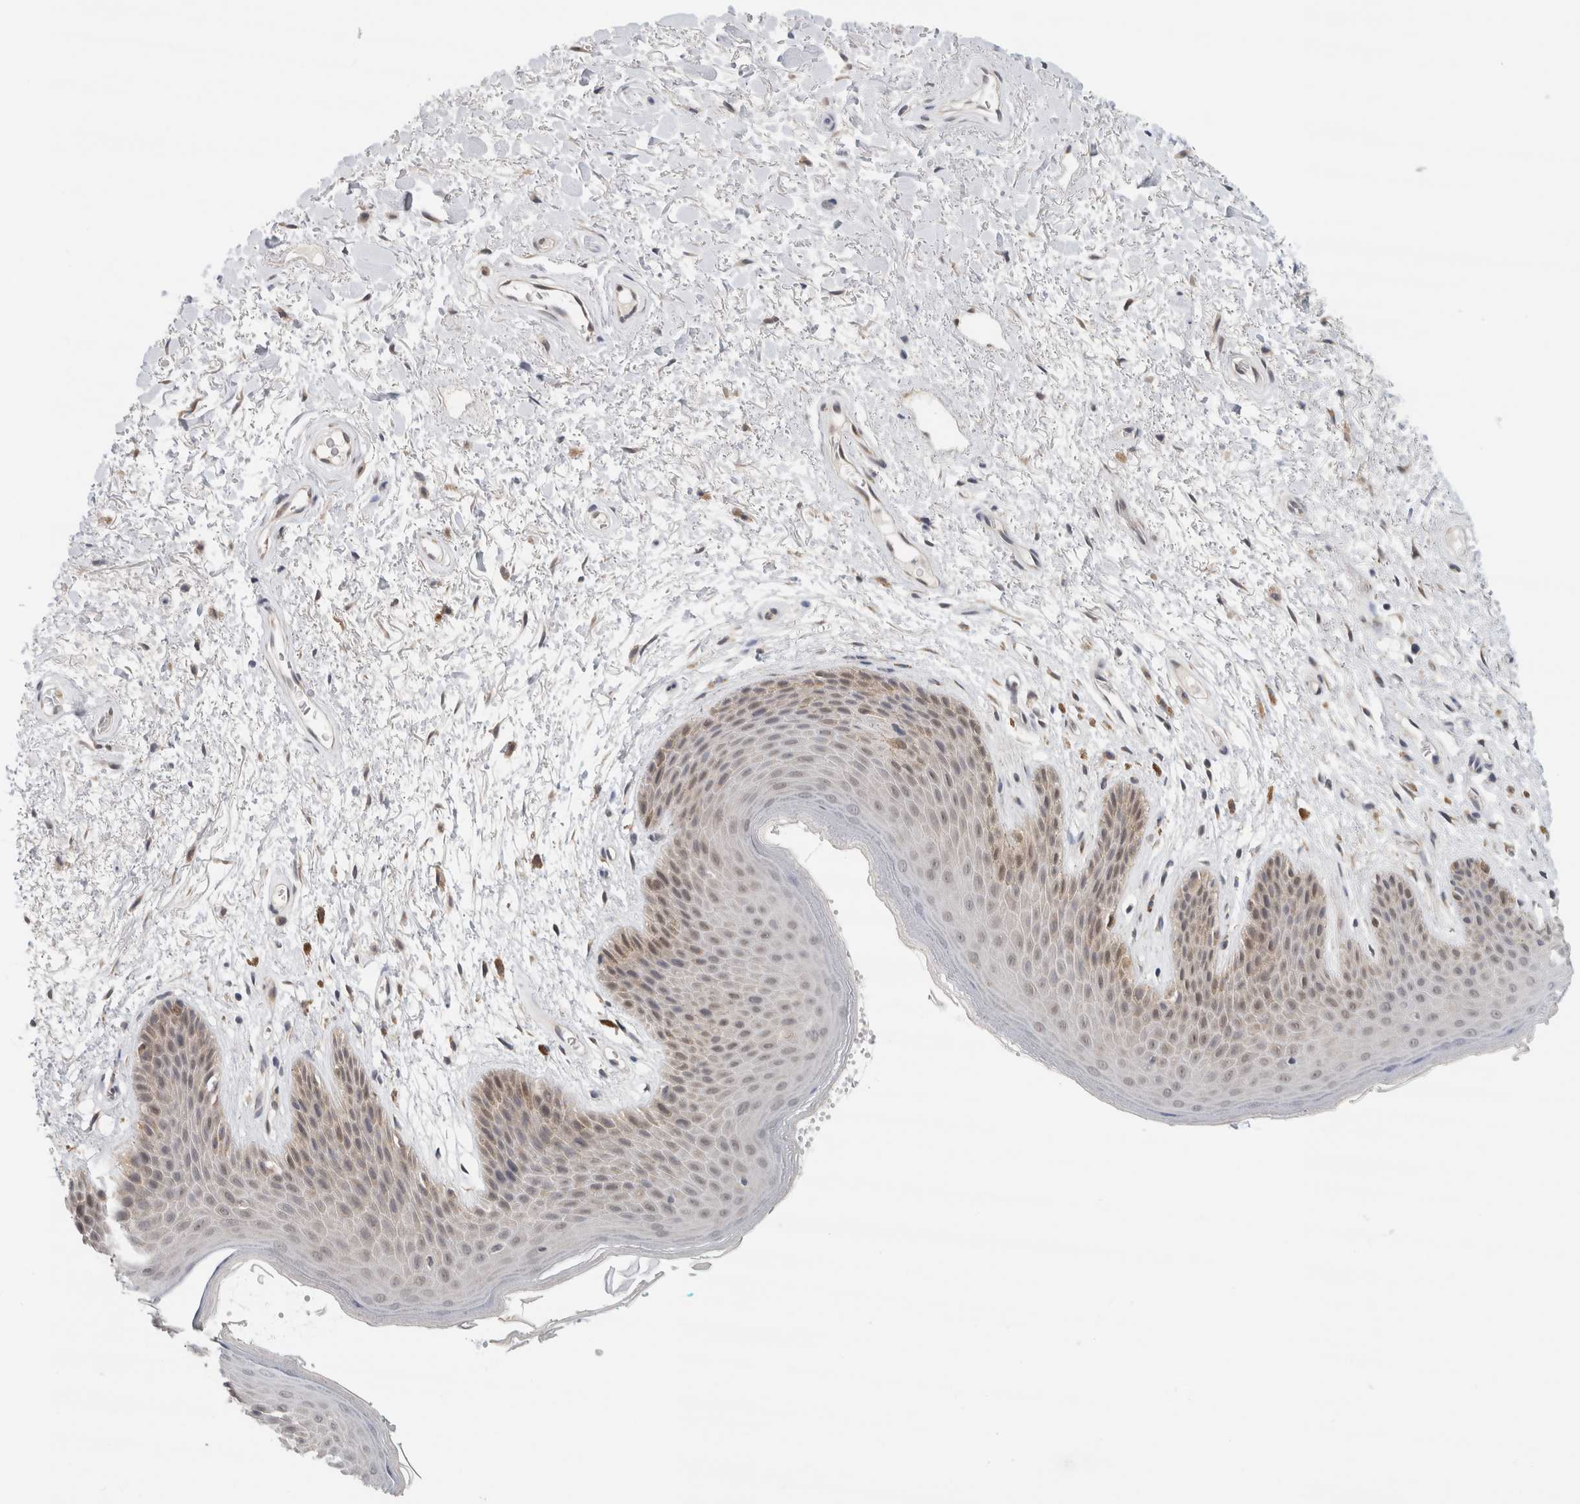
{"staining": {"intensity": "weak", "quantity": "25%-75%", "location": "cytoplasmic/membranous,nuclear"}, "tissue": "skin", "cell_type": "Epidermal cells", "image_type": "normal", "snomed": [{"axis": "morphology", "description": "Normal tissue, NOS"}, {"axis": "topography", "description": "Anal"}], "caption": "Protein staining exhibits weak cytoplasmic/membranous,nuclear positivity in approximately 25%-75% of epidermal cells in unremarkable skin. The staining is performed using DAB (3,3'-diaminobenzidine) brown chromogen to label protein expression. The nuclei are counter-stained blue using hematoxylin.", "gene": "EIF4G3", "patient": {"sex": "male", "age": 74}}